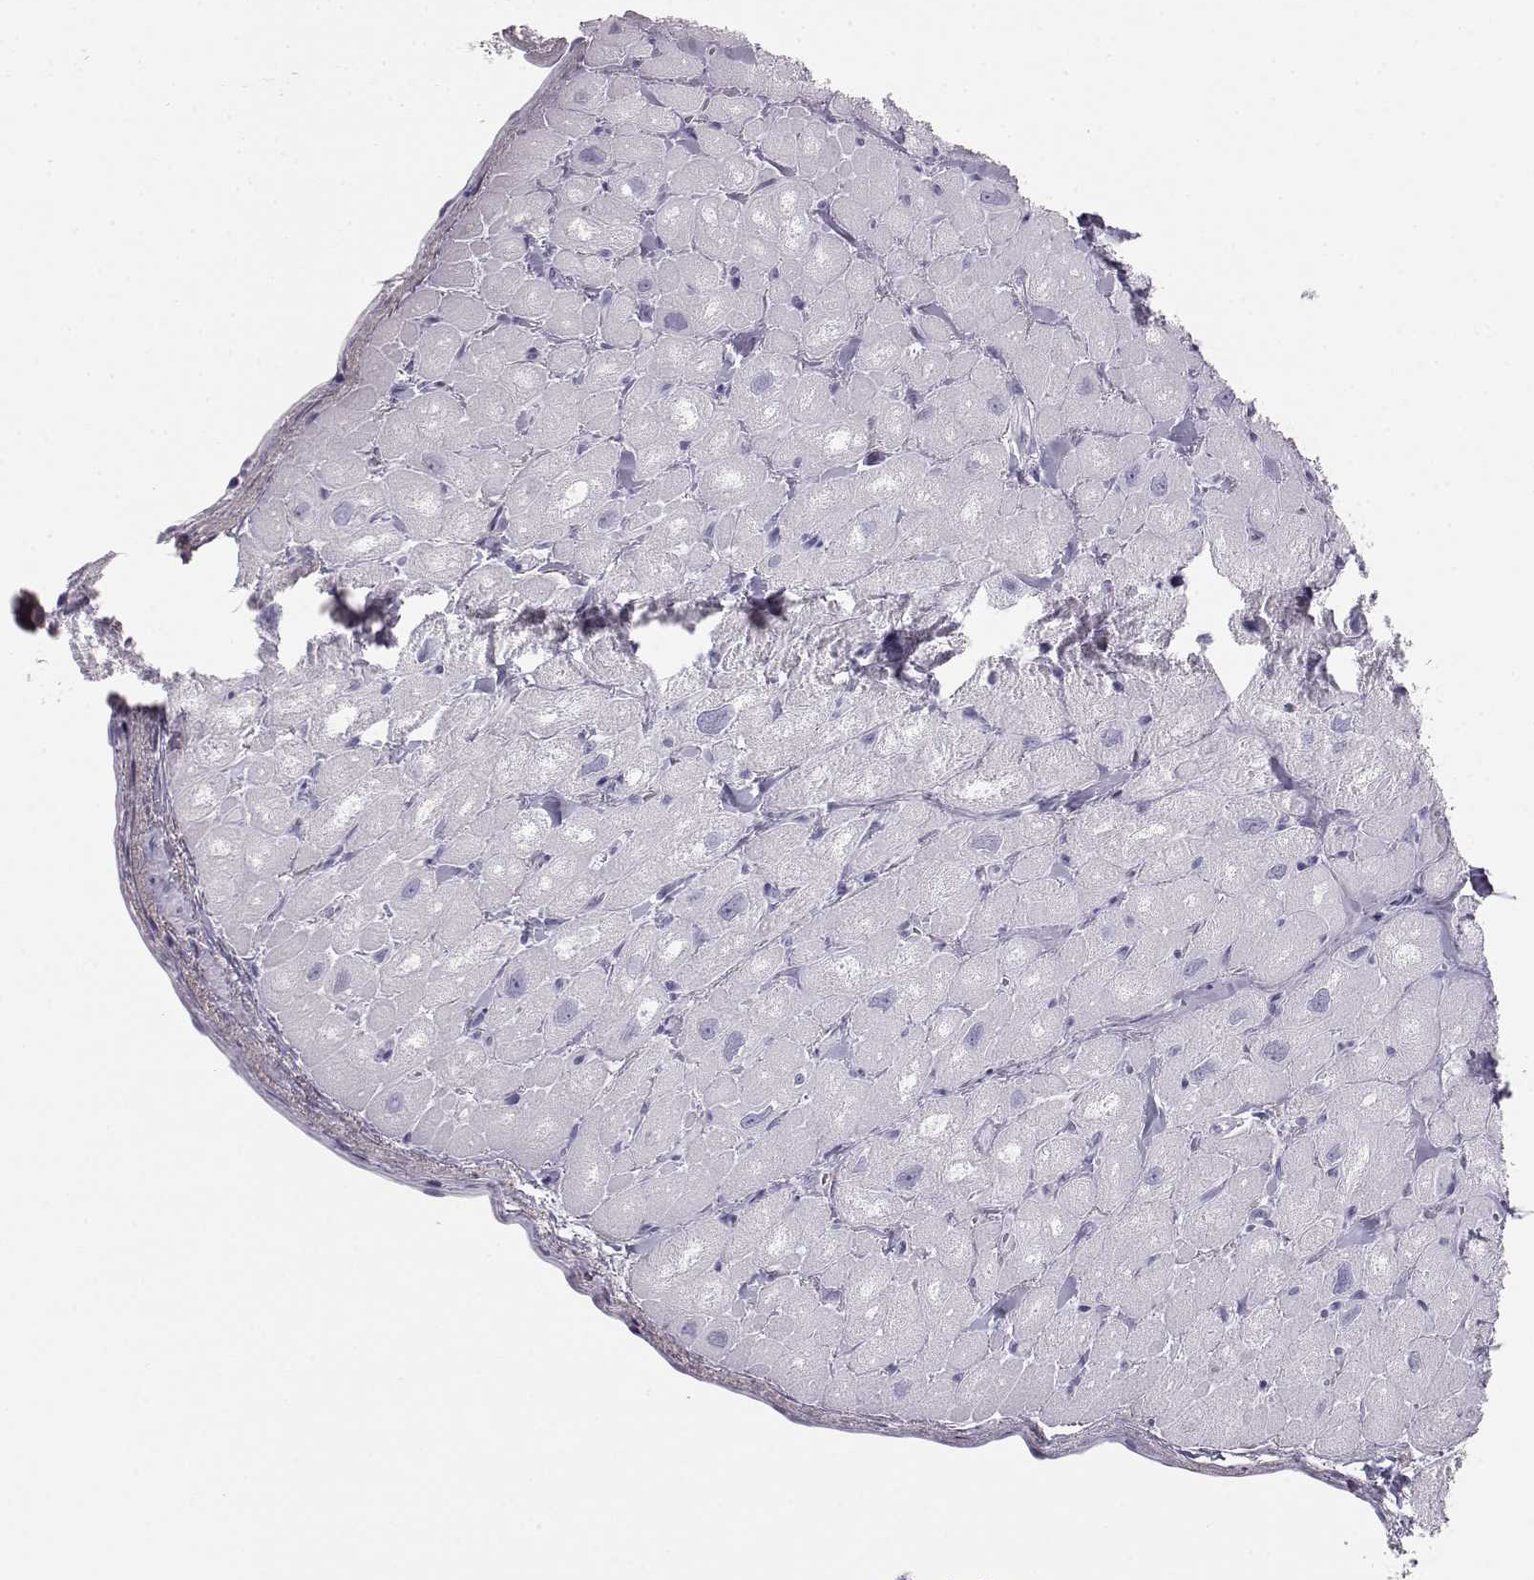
{"staining": {"intensity": "negative", "quantity": "none", "location": "none"}, "tissue": "heart muscle", "cell_type": "Cardiomyocytes", "image_type": "normal", "snomed": [{"axis": "morphology", "description": "Normal tissue, NOS"}, {"axis": "topography", "description": "Heart"}], "caption": "IHC of benign human heart muscle reveals no staining in cardiomyocytes. (Brightfield microscopy of DAB immunohistochemistry (IHC) at high magnification).", "gene": "ITLN1", "patient": {"sex": "male", "age": 60}}